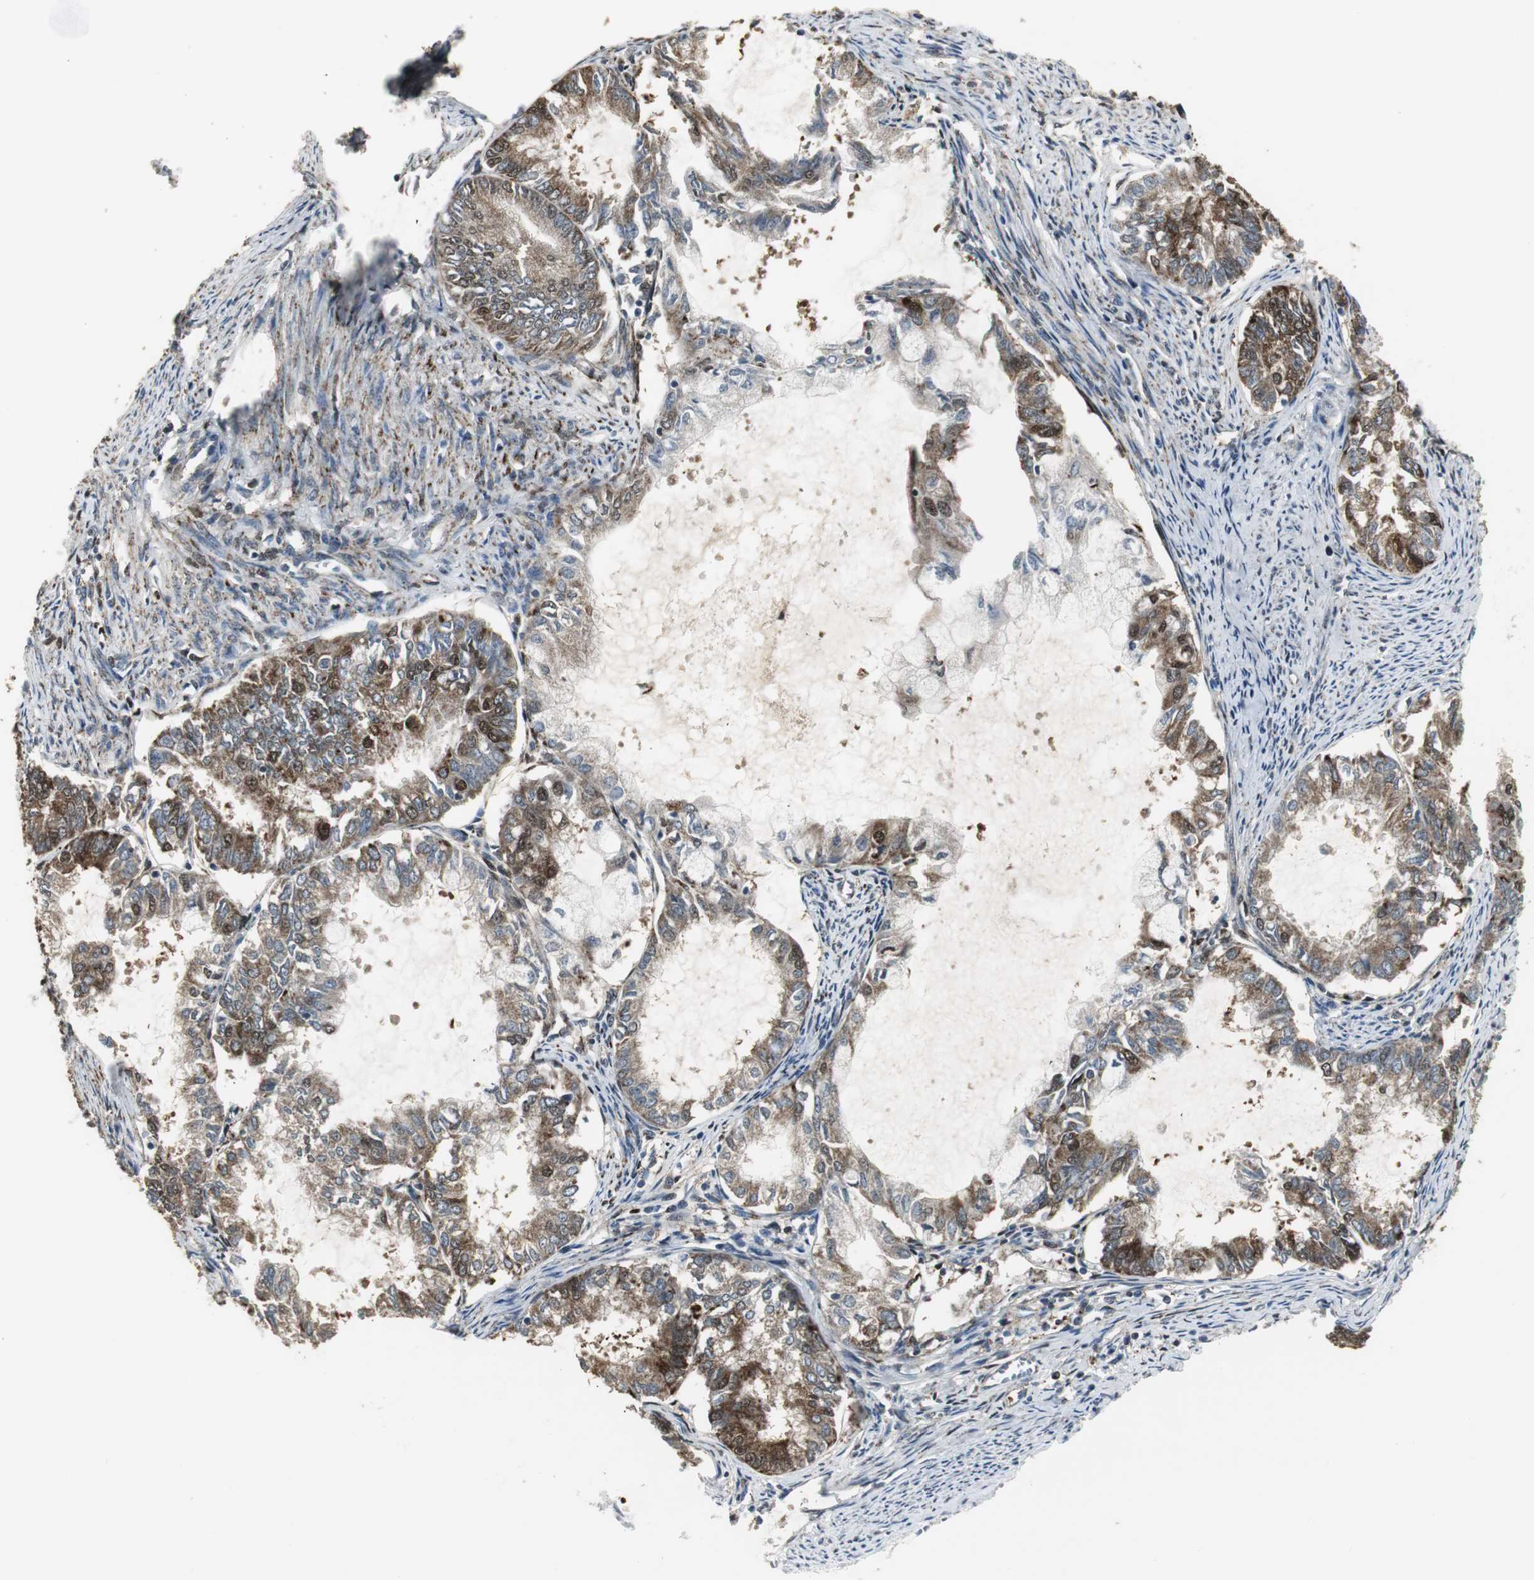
{"staining": {"intensity": "strong", "quantity": "25%-75%", "location": "cytoplasmic/membranous,nuclear"}, "tissue": "endometrial cancer", "cell_type": "Tumor cells", "image_type": "cancer", "snomed": [{"axis": "morphology", "description": "Adenocarcinoma, NOS"}, {"axis": "topography", "description": "Endometrium"}], "caption": "Protein expression analysis of endometrial adenocarcinoma exhibits strong cytoplasmic/membranous and nuclear staining in approximately 25%-75% of tumor cells.", "gene": "PLIN3", "patient": {"sex": "female", "age": 86}}